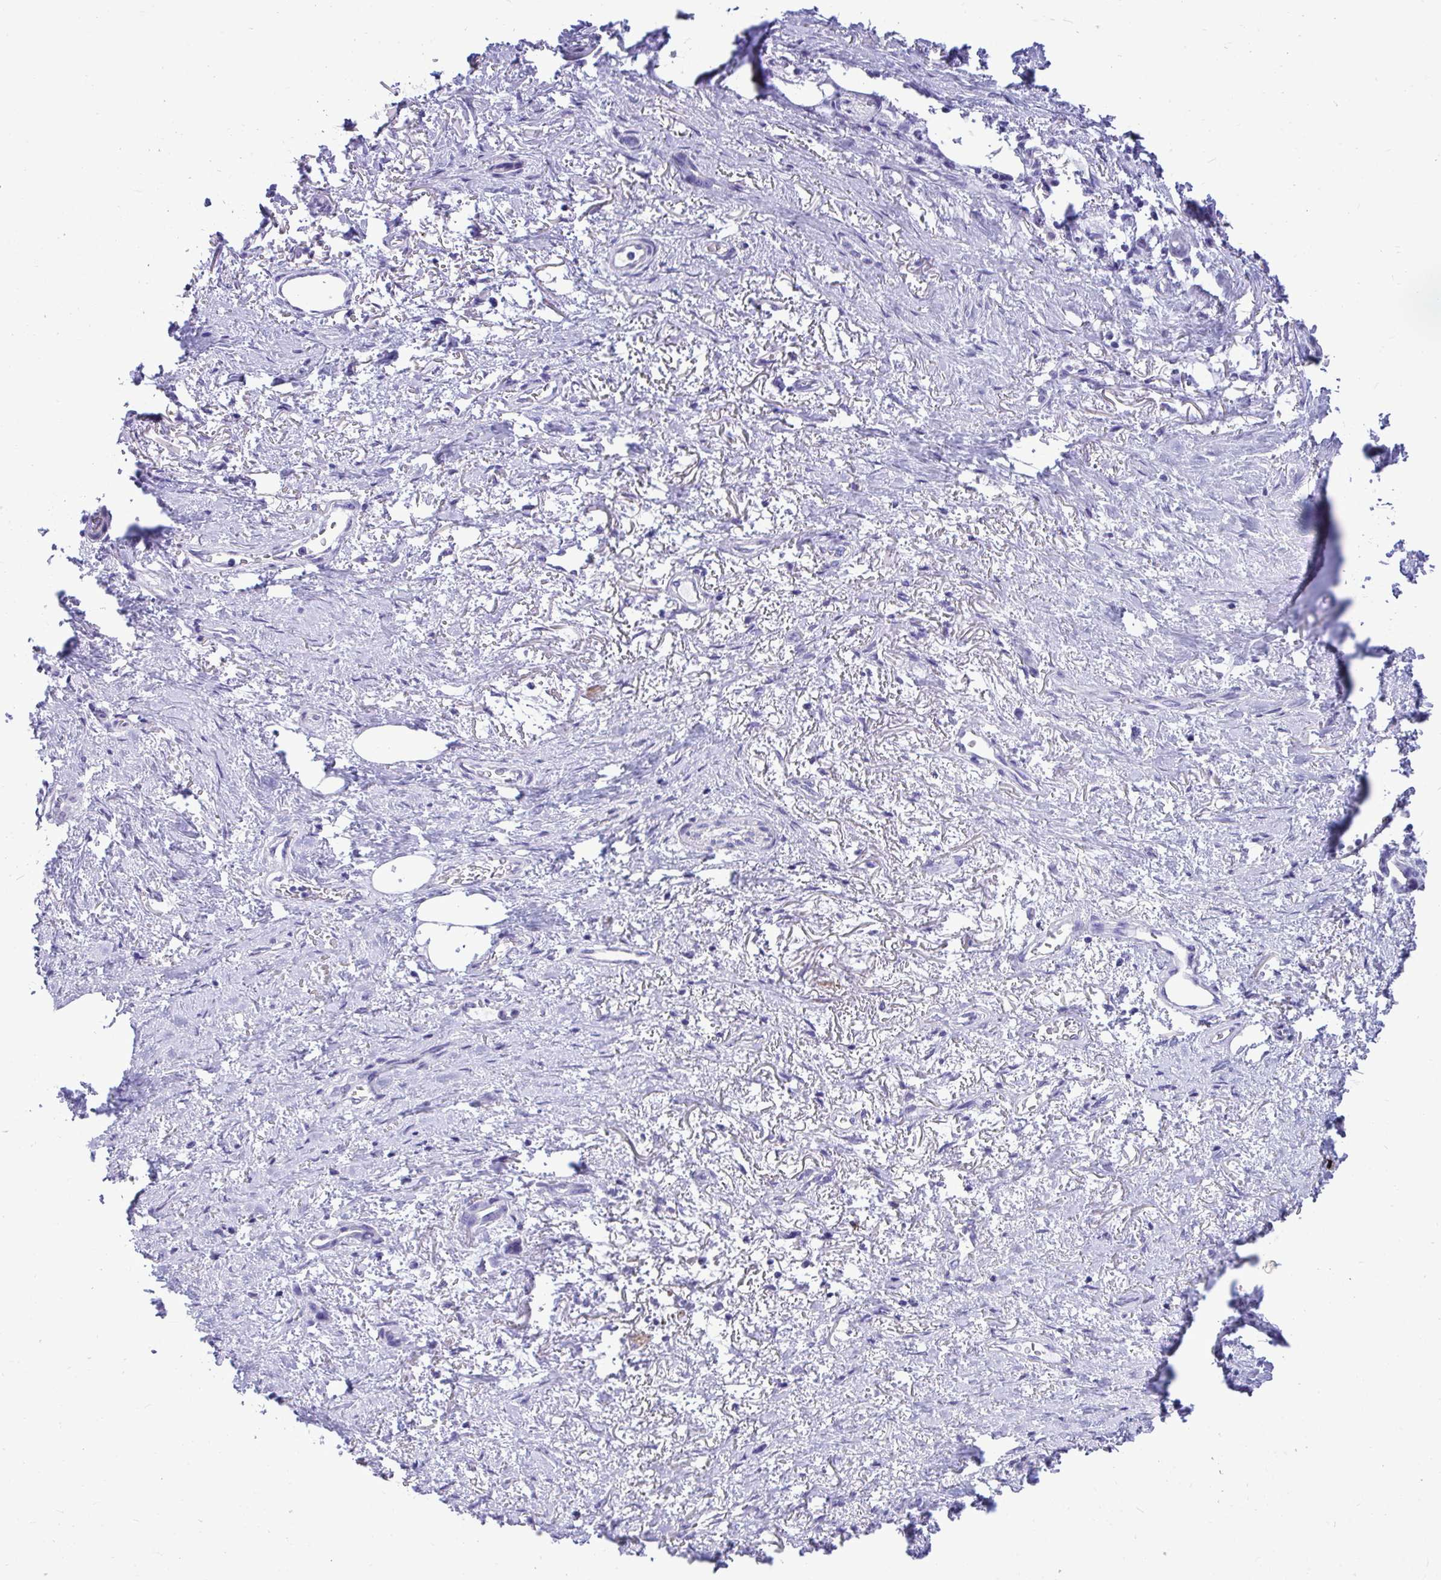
{"staining": {"intensity": "negative", "quantity": "none", "location": "none"}, "tissue": "stomach cancer", "cell_type": "Tumor cells", "image_type": "cancer", "snomed": [{"axis": "morphology", "description": "Adenocarcinoma, NOS"}, {"axis": "topography", "description": "Stomach, upper"}], "caption": "A photomicrograph of stomach cancer stained for a protein exhibits no brown staining in tumor cells. (DAB (3,3'-diaminobenzidine) IHC visualized using brightfield microscopy, high magnification).", "gene": "ABCG2", "patient": {"sex": "male", "age": 62}}